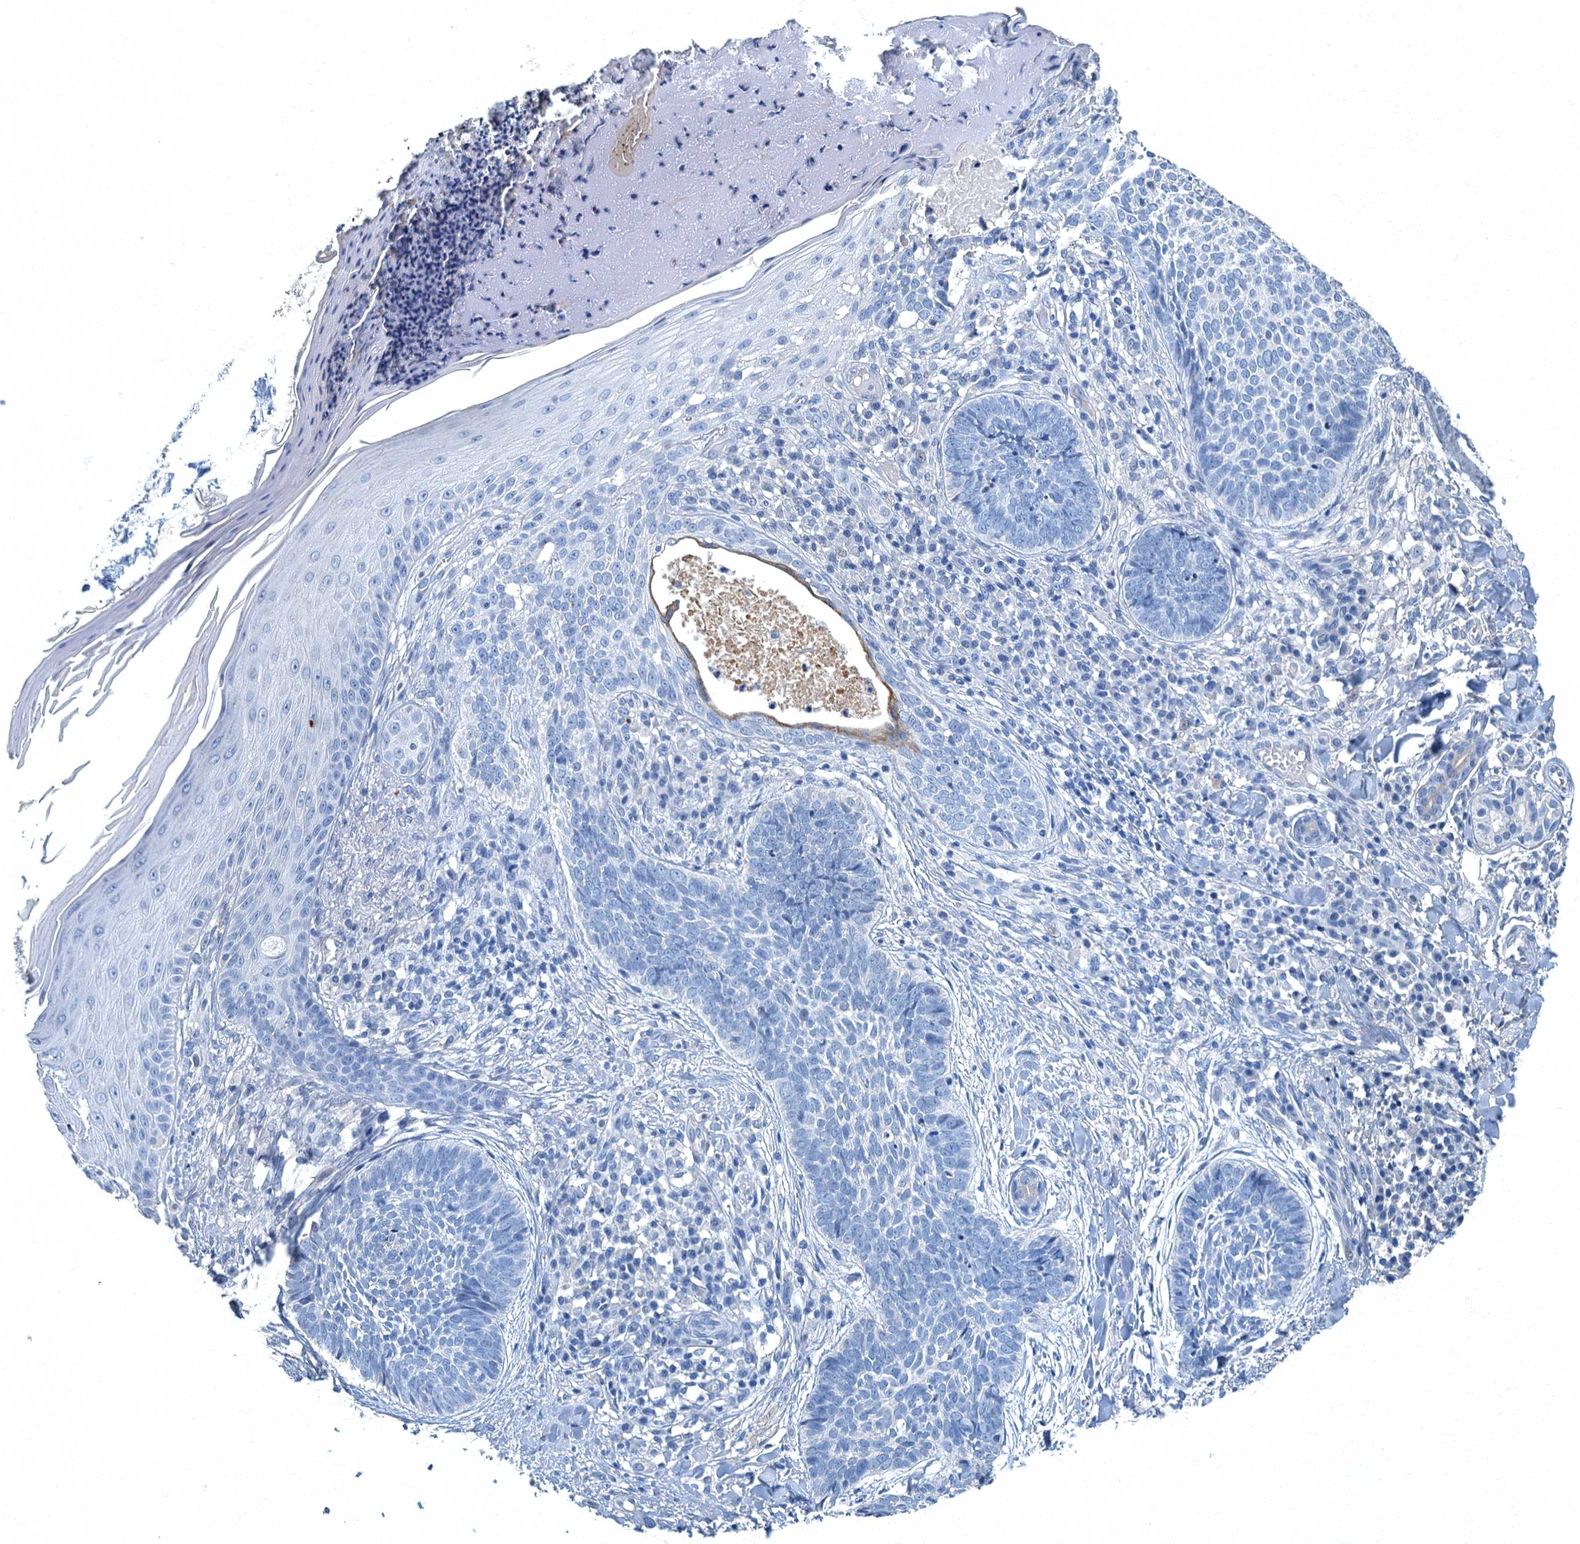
{"staining": {"intensity": "negative", "quantity": "none", "location": "none"}, "tissue": "skin cancer", "cell_type": "Tumor cells", "image_type": "cancer", "snomed": [{"axis": "morphology", "description": "Basal cell carcinoma"}, {"axis": "topography", "description": "Skin"}], "caption": "Immunohistochemical staining of human basal cell carcinoma (skin) exhibits no significant staining in tumor cells. The staining was performed using DAB (3,3'-diaminobenzidine) to visualize the protein expression in brown, while the nuclei were stained in blue with hematoxylin (Magnification: 20x).", "gene": "GADL1", "patient": {"sex": "female", "age": 61}}